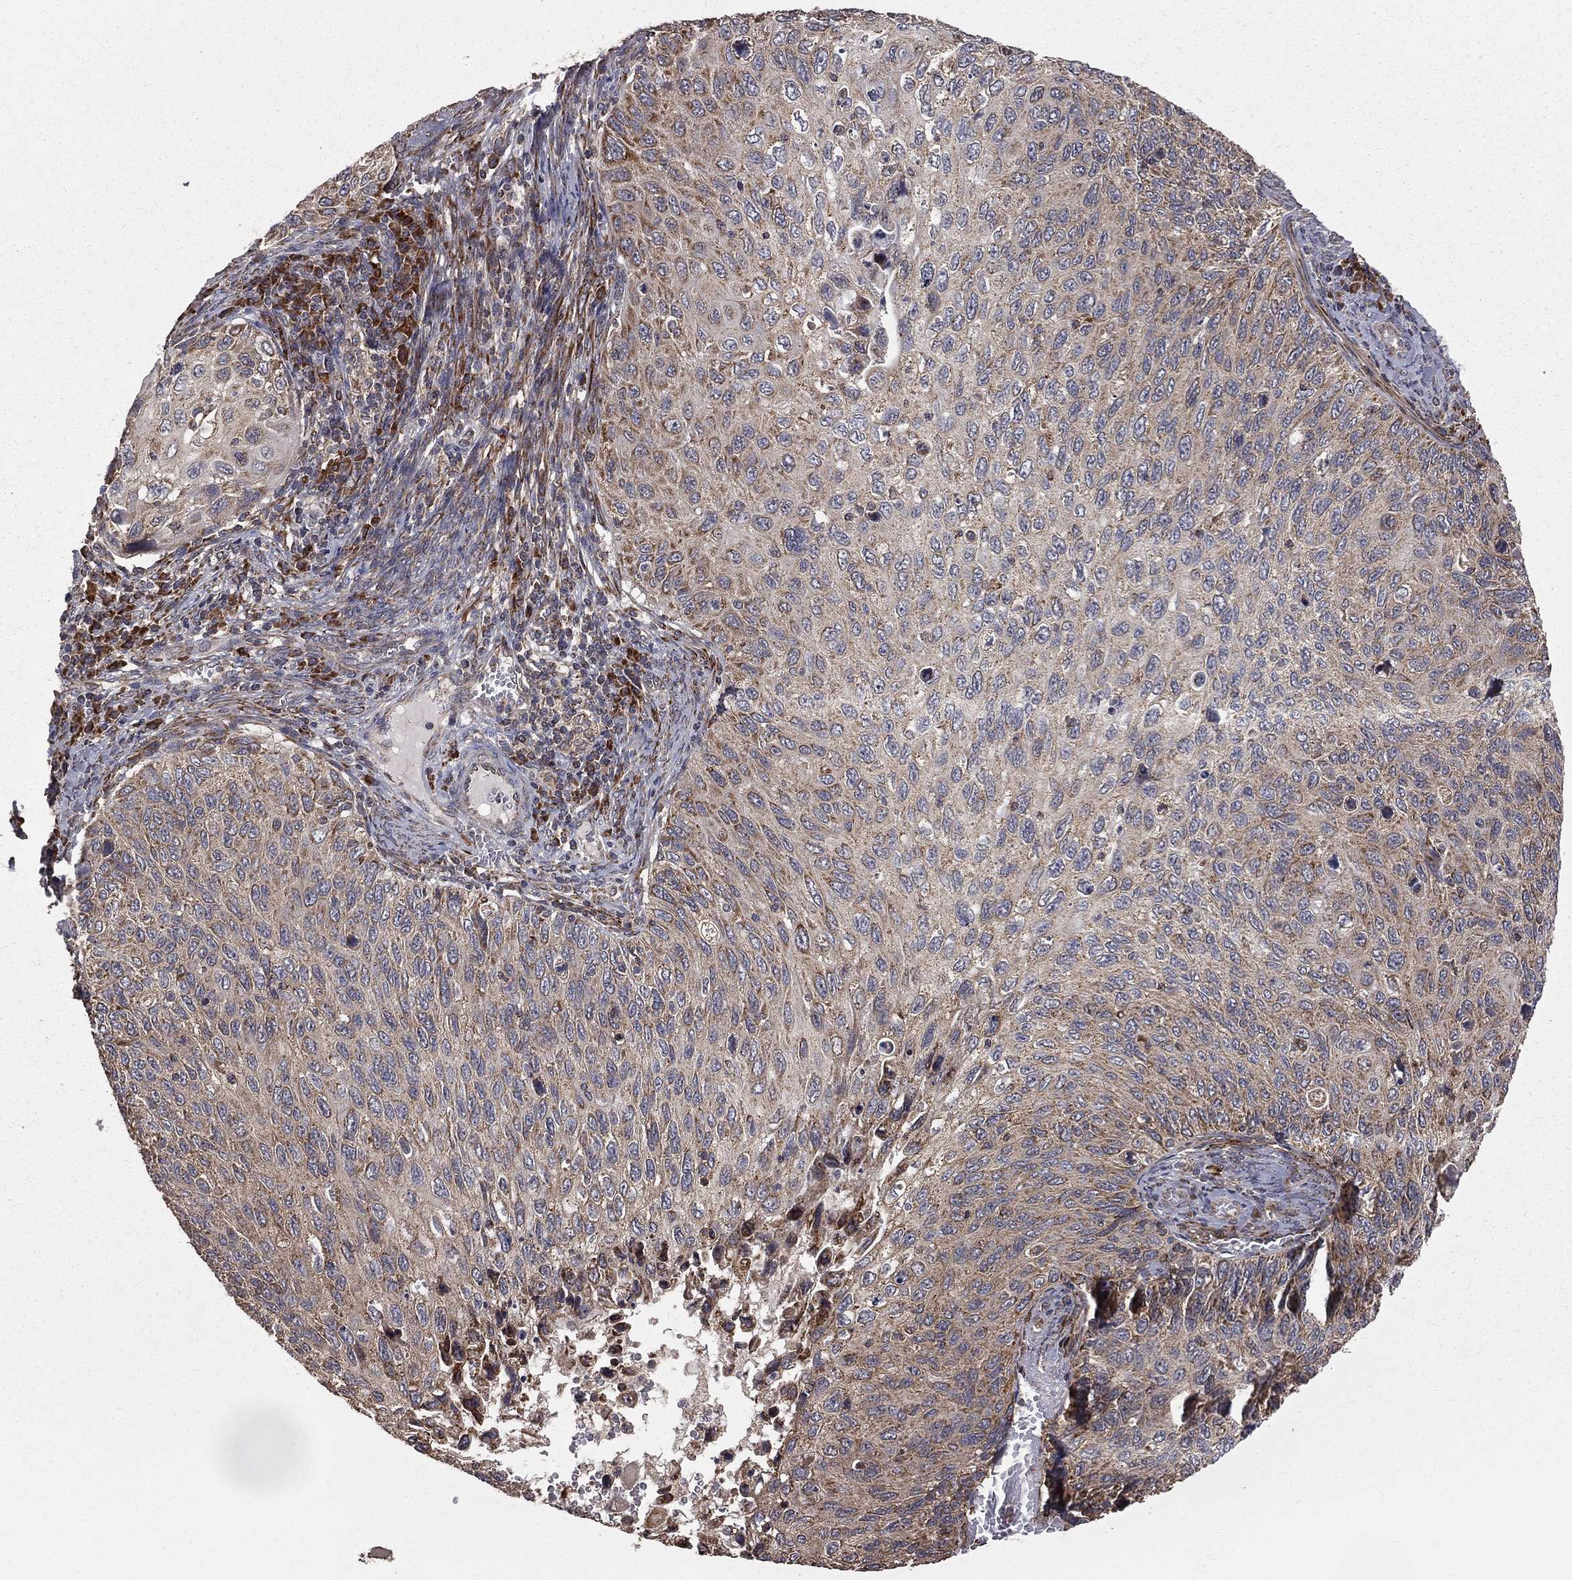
{"staining": {"intensity": "moderate", "quantity": "<25%", "location": "cytoplasmic/membranous"}, "tissue": "cervical cancer", "cell_type": "Tumor cells", "image_type": "cancer", "snomed": [{"axis": "morphology", "description": "Squamous cell carcinoma, NOS"}, {"axis": "topography", "description": "Cervix"}], "caption": "Squamous cell carcinoma (cervical) stained with a brown dye shows moderate cytoplasmic/membranous positive expression in about <25% of tumor cells.", "gene": "OLFML1", "patient": {"sex": "female", "age": 70}}